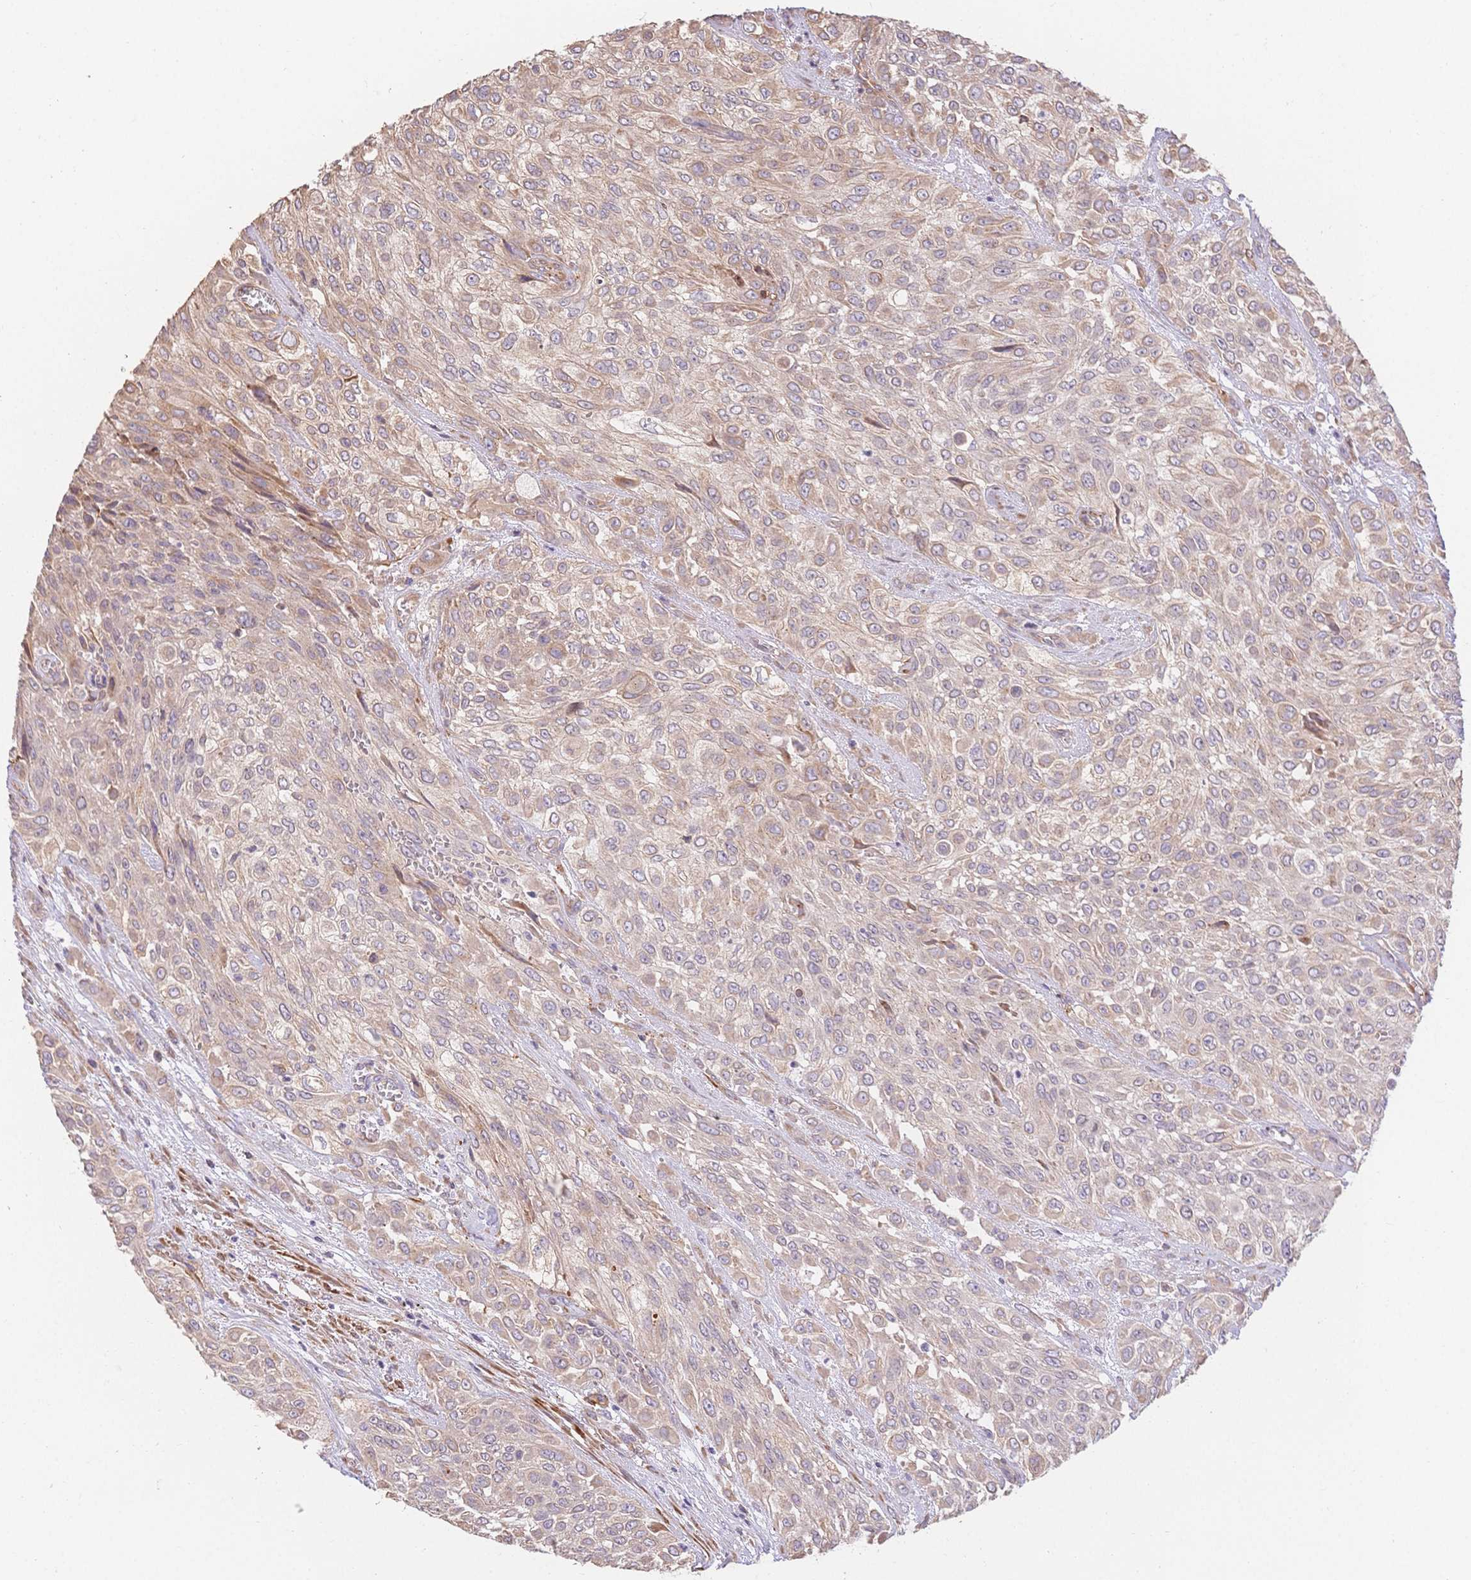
{"staining": {"intensity": "weak", "quantity": "25%-75%", "location": "cytoplasmic/membranous"}, "tissue": "urothelial cancer", "cell_type": "Tumor cells", "image_type": "cancer", "snomed": [{"axis": "morphology", "description": "Urothelial carcinoma, High grade"}, {"axis": "topography", "description": "Urinary bladder"}], "caption": "Immunohistochemical staining of human urothelial cancer exhibits low levels of weak cytoplasmic/membranous staining in approximately 25%-75% of tumor cells.", "gene": "HS3ST5", "patient": {"sex": "male", "age": 57}}